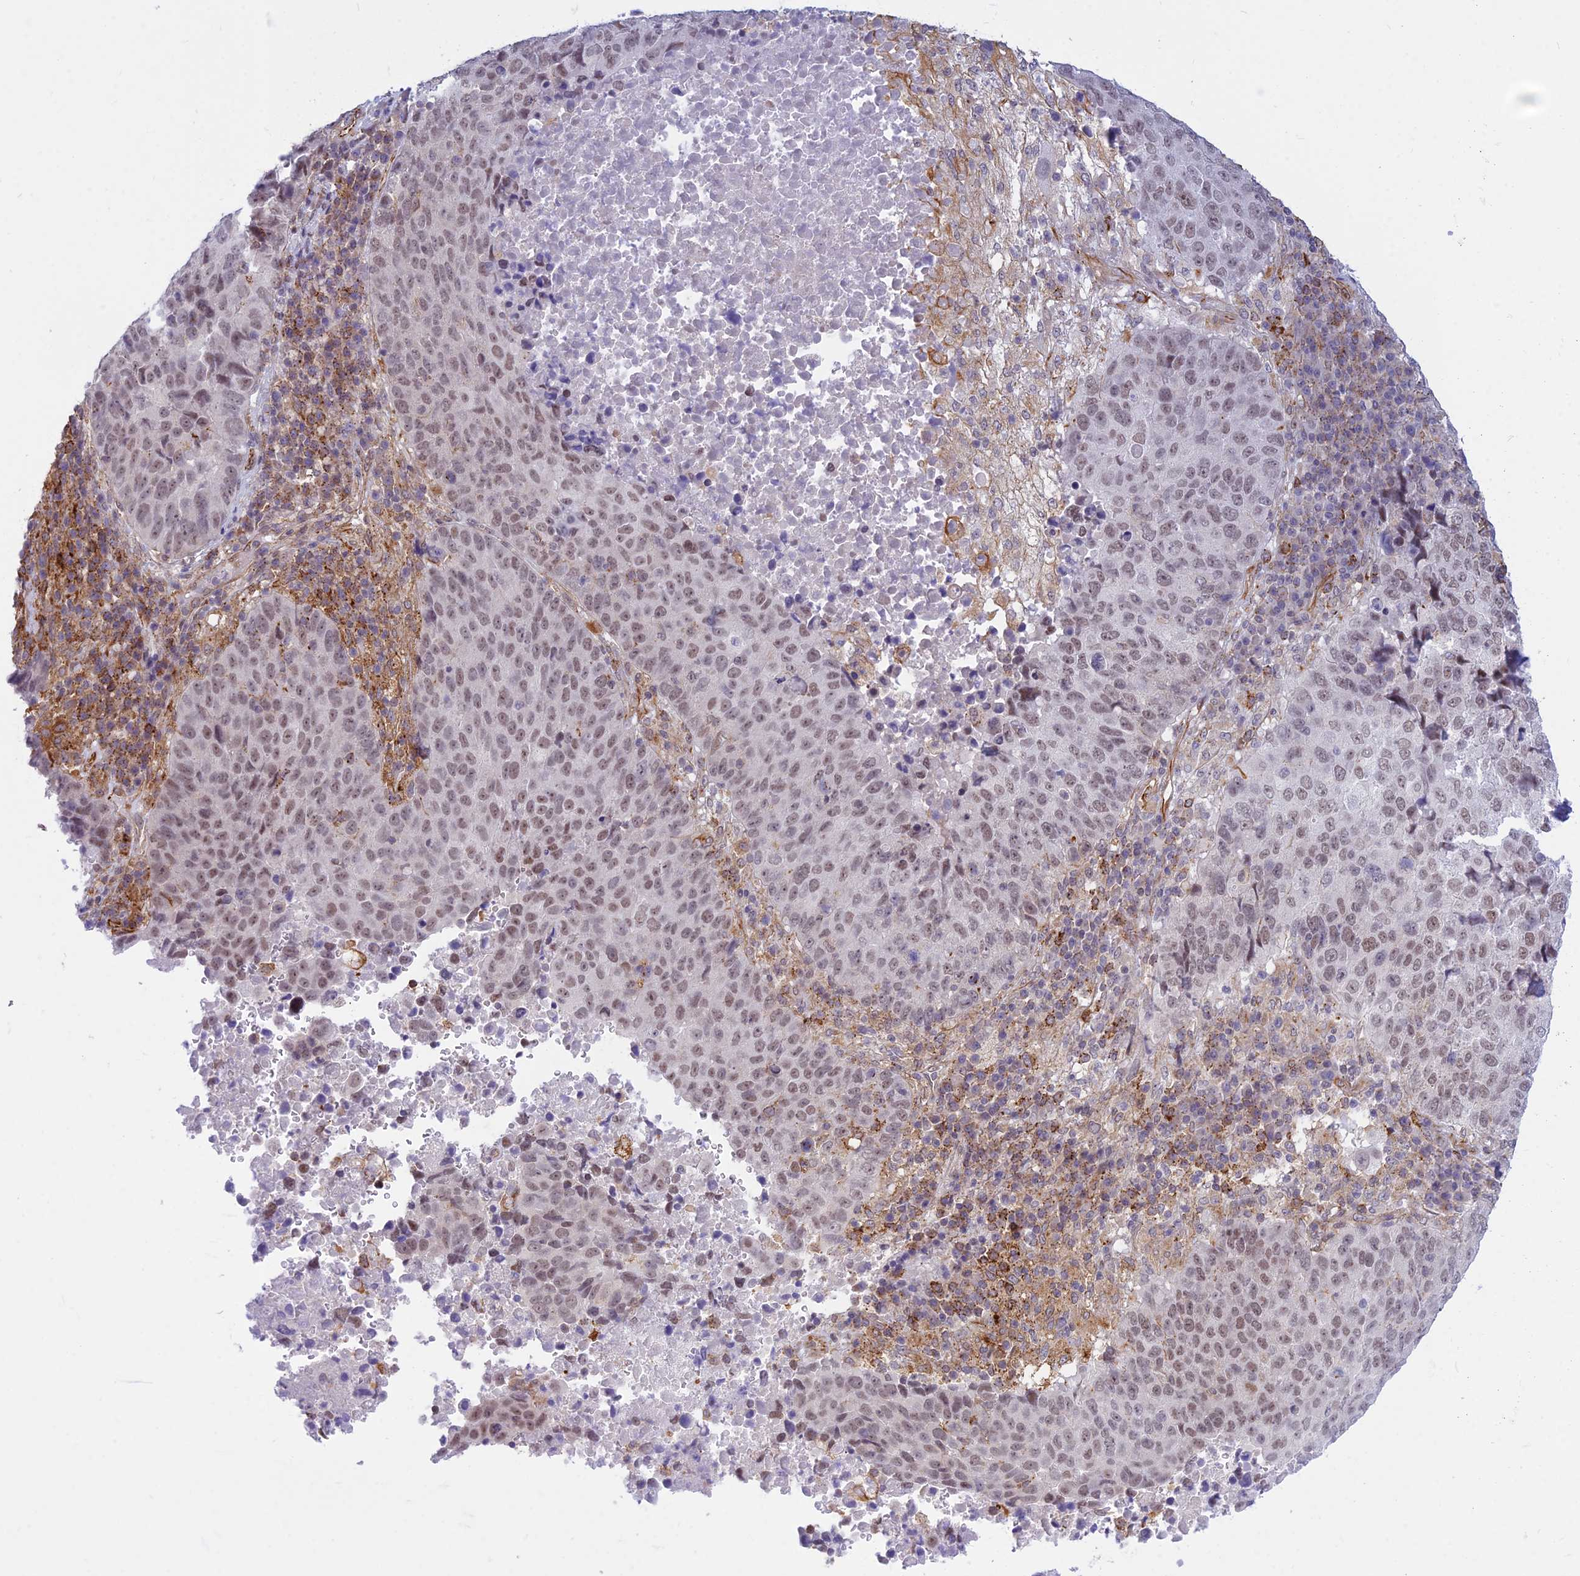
{"staining": {"intensity": "weak", "quantity": ">75%", "location": "nuclear"}, "tissue": "lung cancer", "cell_type": "Tumor cells", "image_type": "cancer", "snomed": [{"axis": "morphology", "description": "Squamous cell carcinoma, NOS"}, {"axis": "topography", "description": "Lung"}], "caption": "IHC (DAB (3,3'-diaminobenzidine)) staining of human lung cancer demonstrates weak nuclear protein expression in about >75% of tumor cells.", "gene": "SAPCD2", "patient": {"sex": "male", "age": 73}}